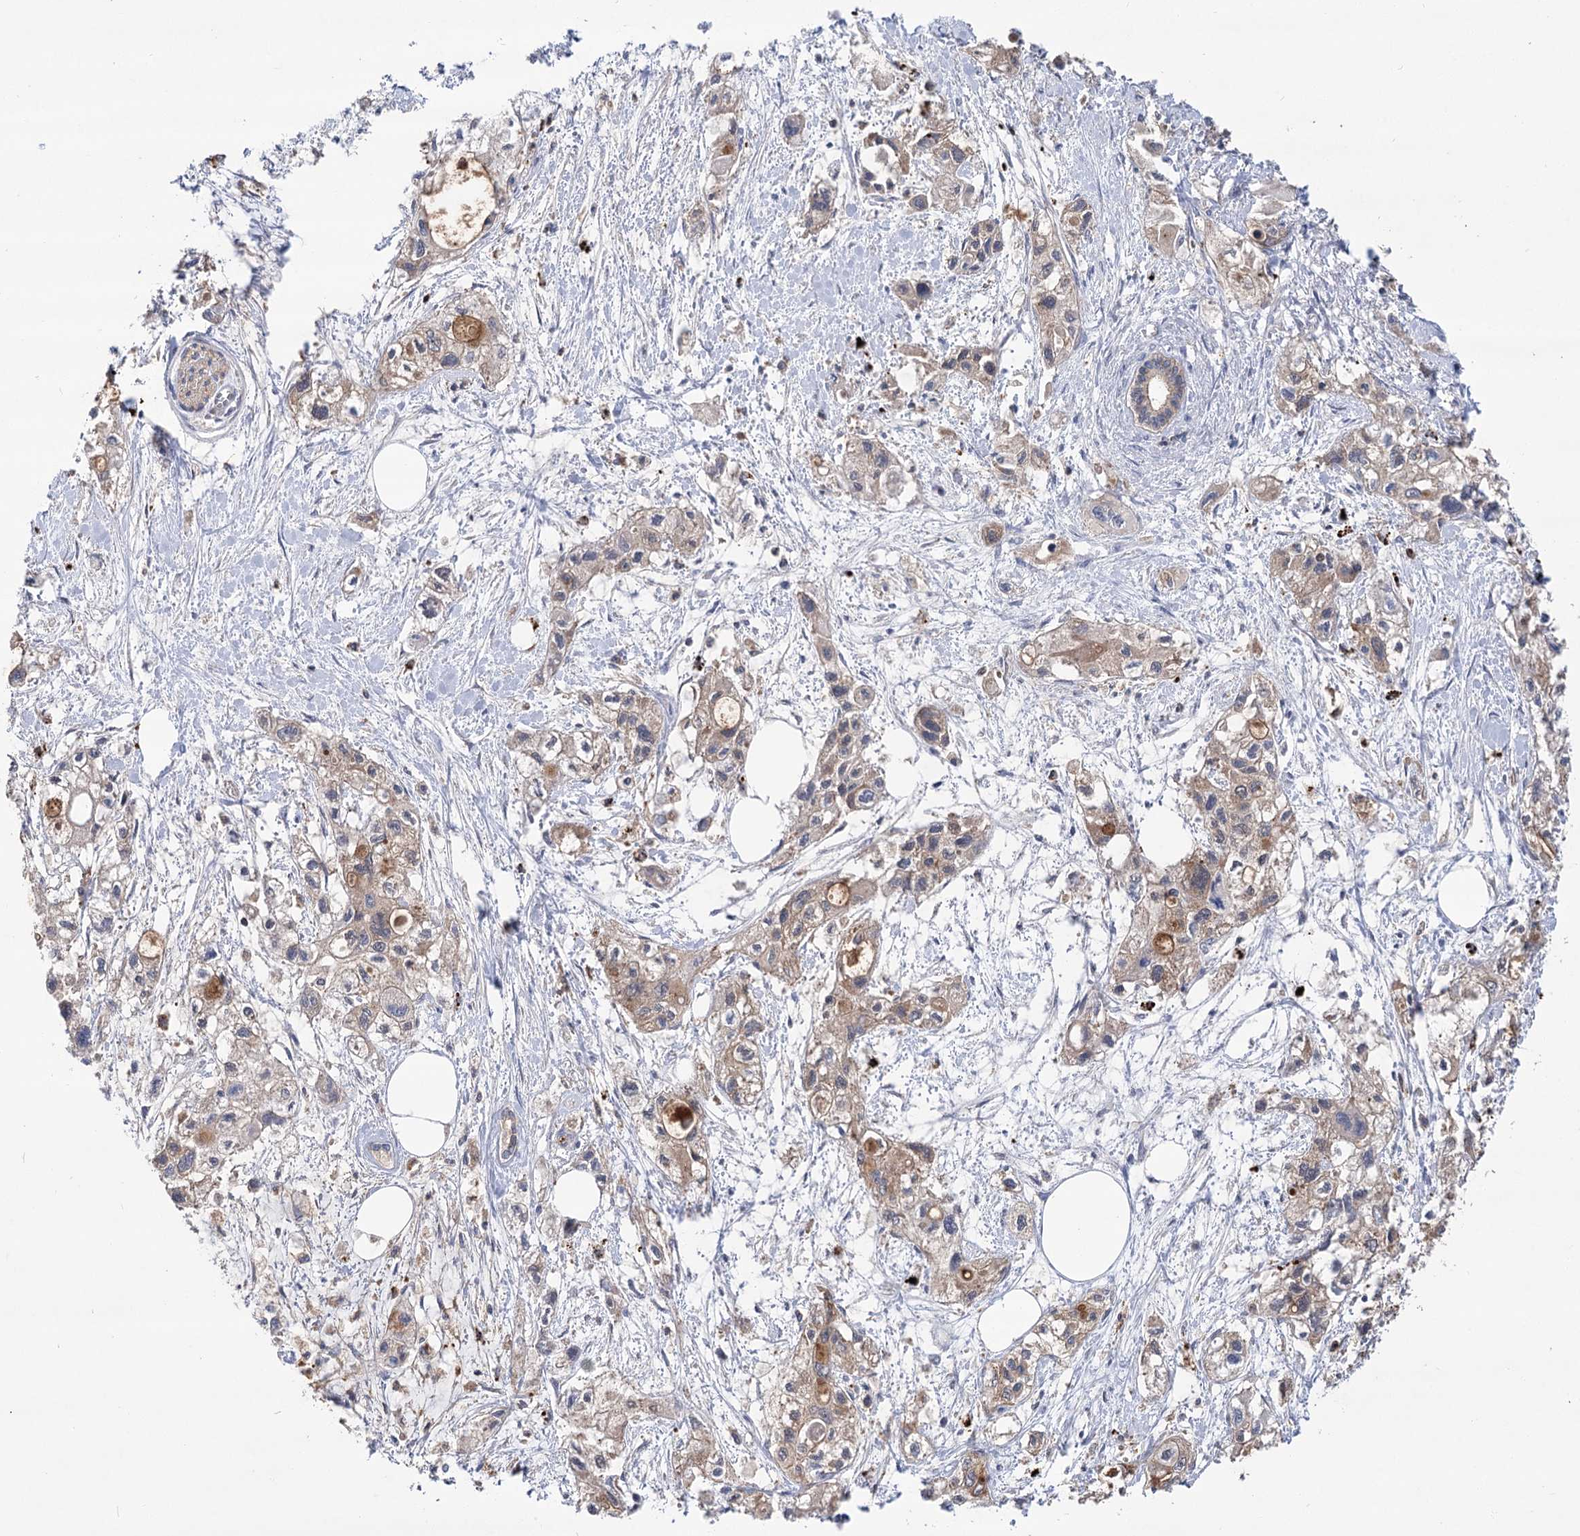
{"staining": {"intensity": "moderate", "quantity": "25%-75%", "location": "cytoplasmic/membranous"}, "tissue": "pancreatic cancer", "cell_type": "Tumor cells", "image_type": "cancer", "snomed": [{"axis": "morphology", "description": "Adenocarcinoma, NOS"}, {"axis": "topography", "description": "Pancreas"}], "caption": "An immunohistochemistry histopathology image of tumor tissue is shown. Protein staining in brown labels moderate cytoplasmic/membranous positivity in pancreatic adenocarcinoma within tumor cells. The staining was performed using DAB, with brown indicating positive protein expression. Nuclei are stained blue with hematoxylin.", "gene": "VPS37B", "patient": {"sex": "male", "age": 75}}